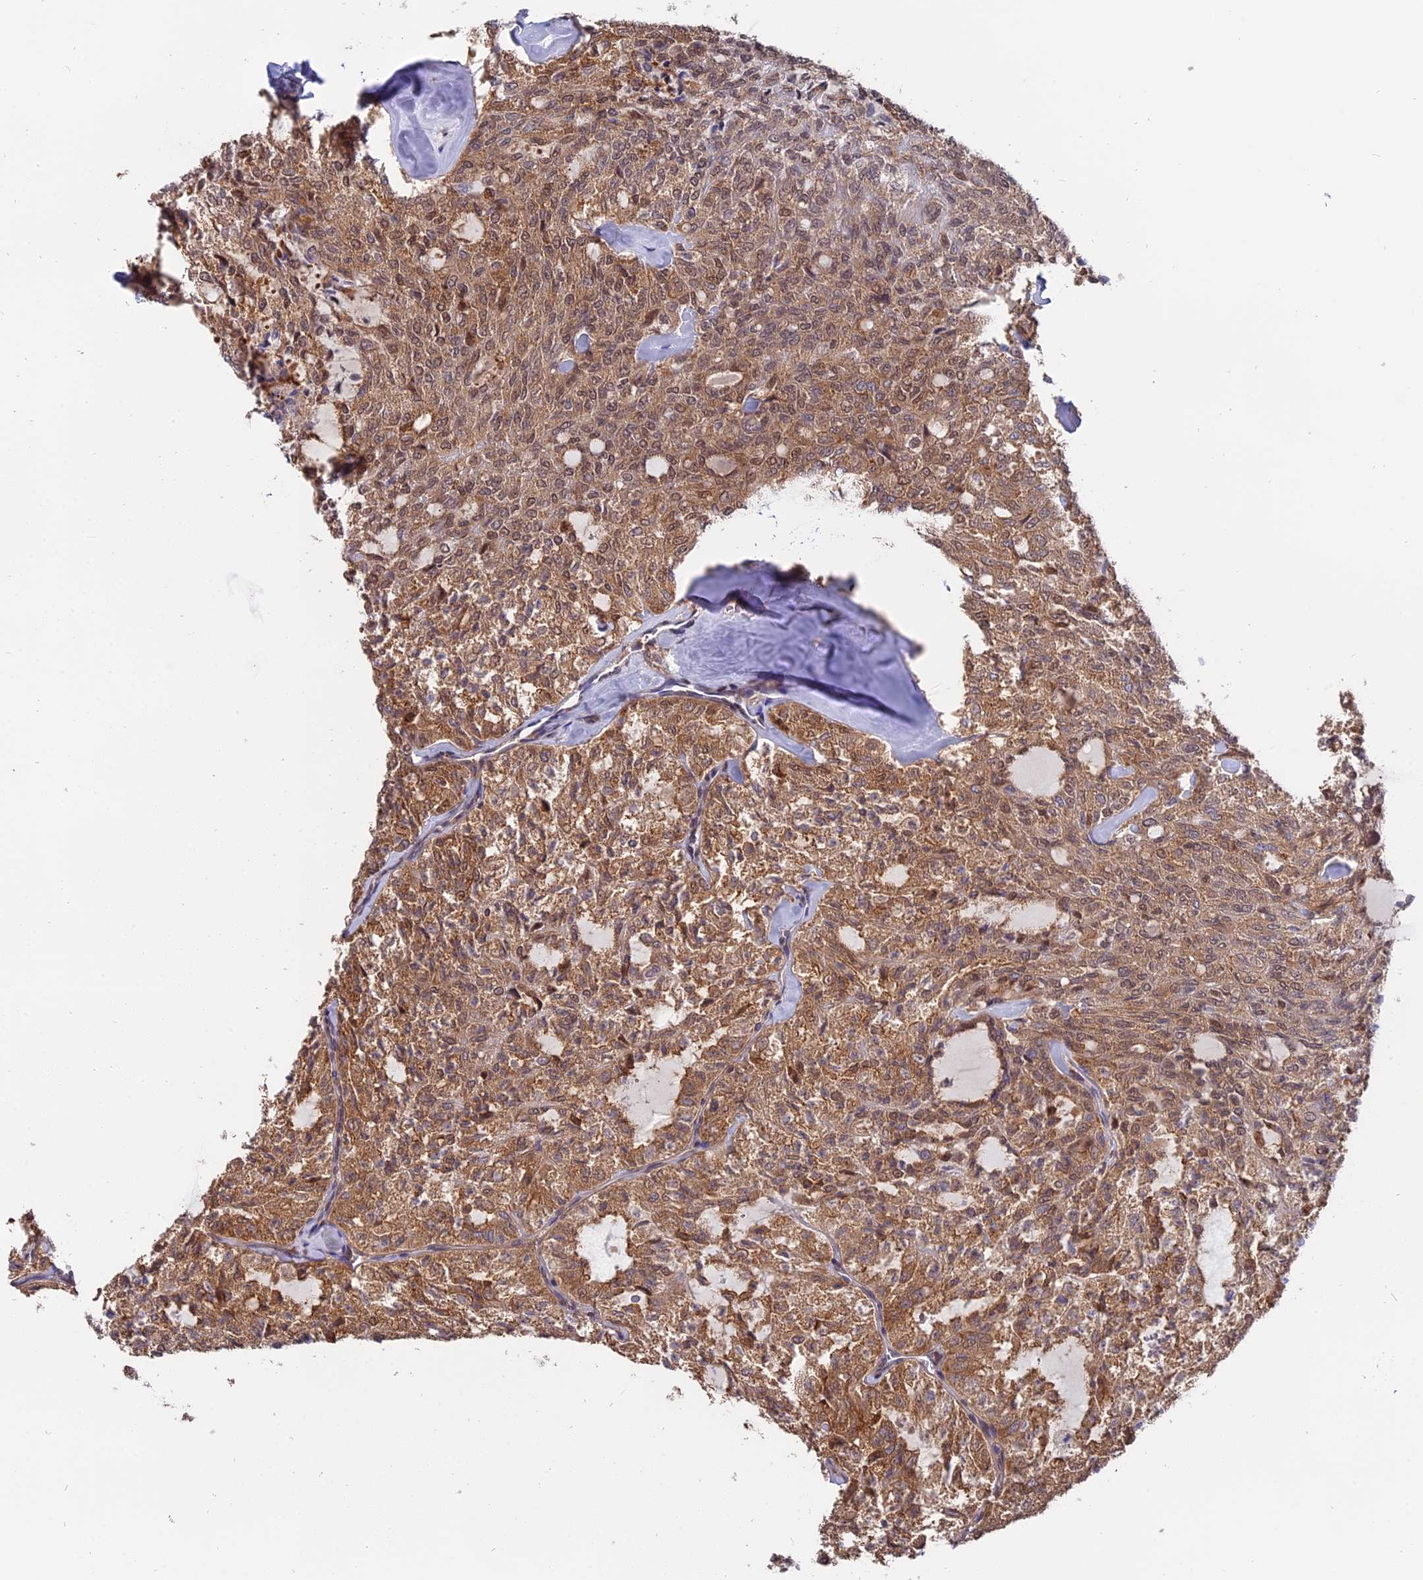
{"staining": {"intensity": "moderate", "quantity": ">75%", "location": "cytoplasmic/membranous,nuclear"}, "tissue": "thyroid cancer", "cell_type": "Tumor cells", "image_type": "cancer", "snomed": [{"axis": "morphology", "description": "Follicular adenoma carcinoma, NOS"}, {"axis": "topography", "description": "Thyroid gland"}], "caption": "IHC image of thyroid cancer (follicular adenoma carcinoma) stained for a protein (brown), which demonstrates medium levels of moderate cytoplasmic/membranous and nuclear positivity in approximately >75% of tumor cells.", "gene": "FAM118B", "patient": {"sex": "male", "age": 75}}